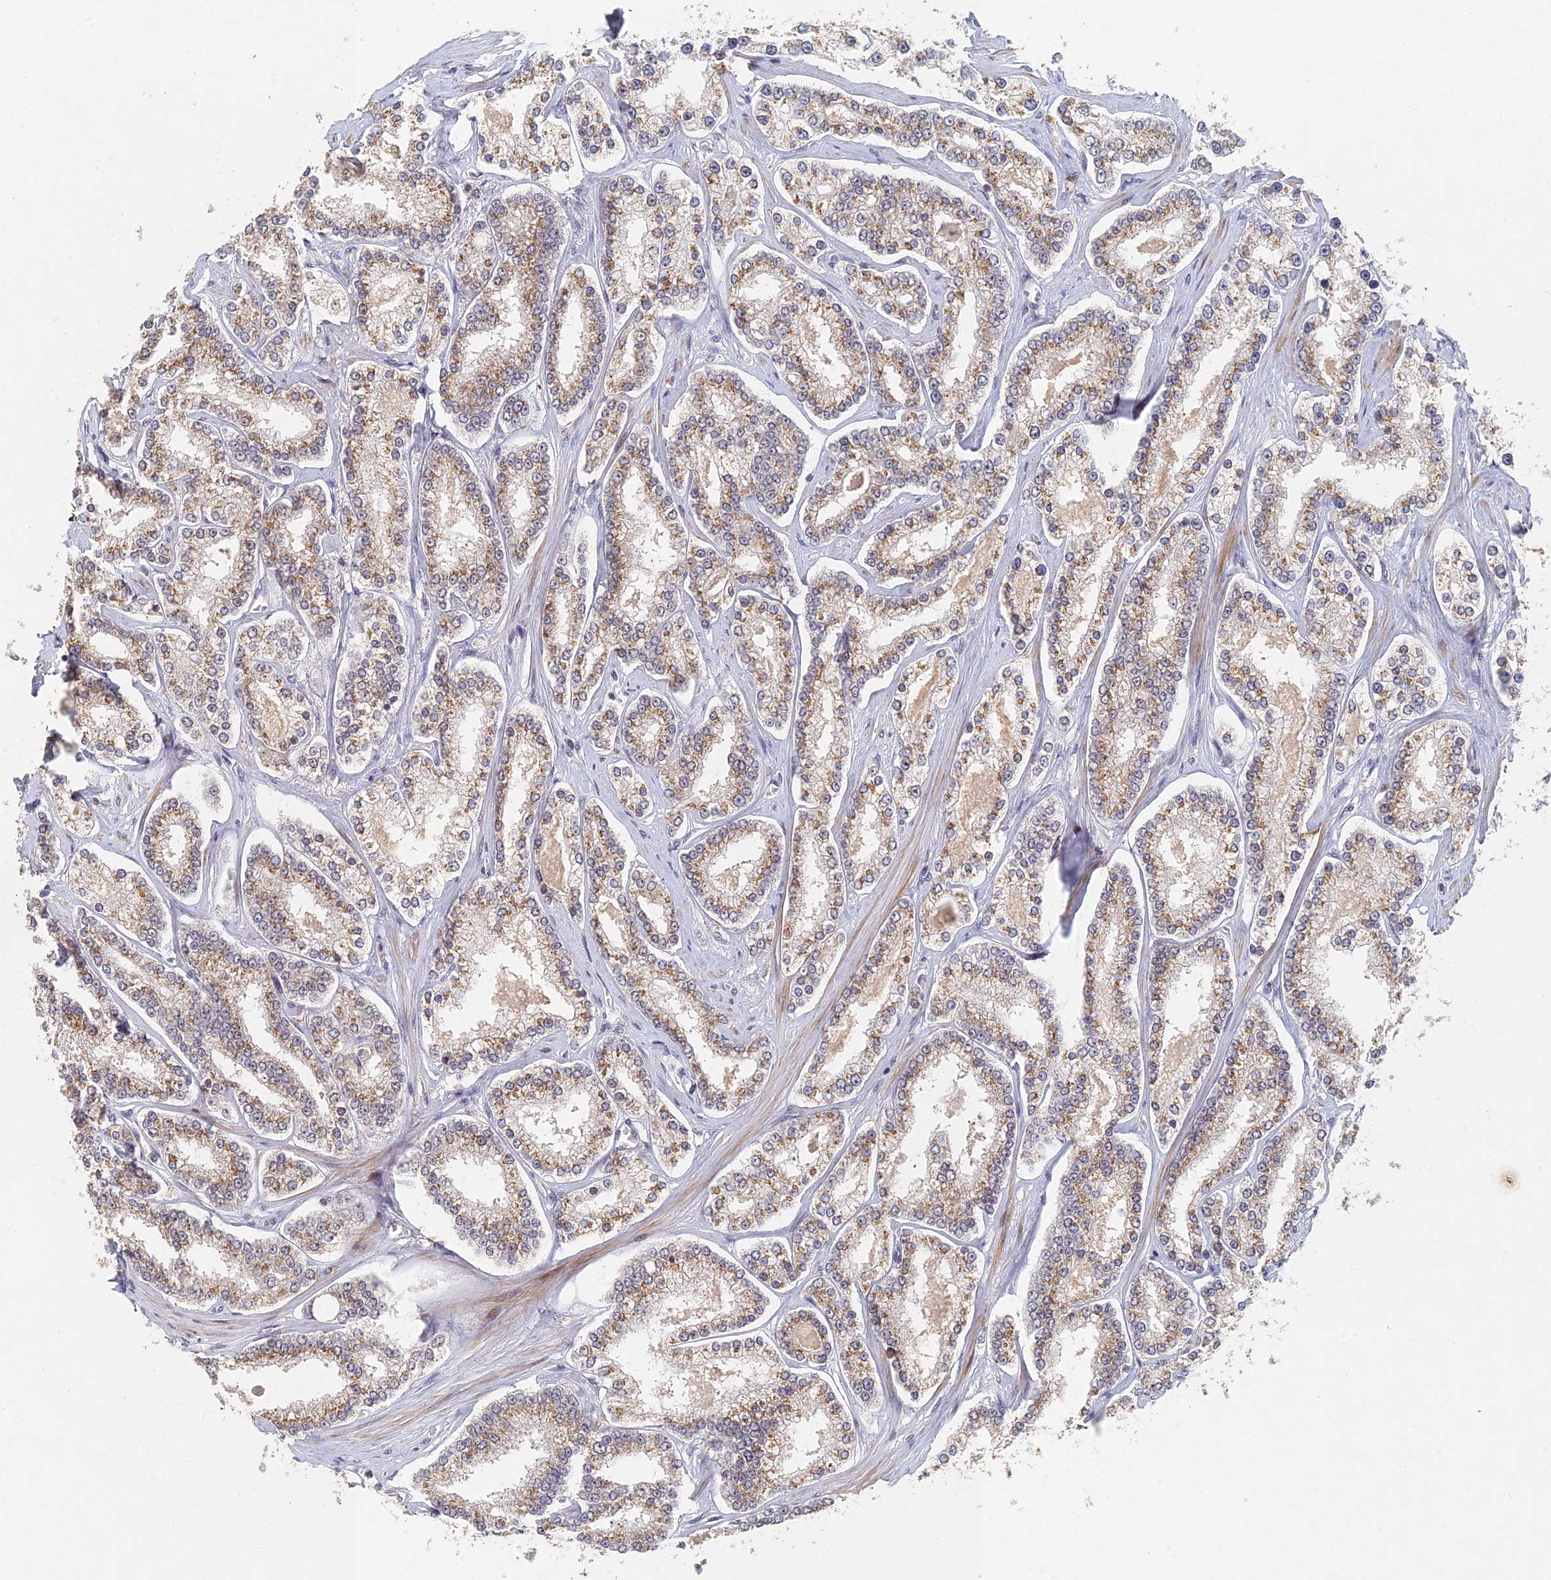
{"staining": {"intensity": "moderate", "quantity": "25%-75%", "location": "cytoplasmic/membranous"}, "tissue": "prostate cancer", "cell_type": "Tumor cells", "image_type": "cancer", "snomed": [{"axis": "morphology", "description": "Normal tissue, NOS"}, {"axis": "morphology", "description": "Adenocarcinoma, High grade"}, {"axis": "topography", "description": "Prostate"}], "caption": "This histopathology image shows IHC staining of high-grade adenocarcinoma (prostate), with medium moderate cytoplasmic/membranous expression in approximately 25%-75% of tumor cells.", "gene": "GNA15", "patient": {"sex": "male", "age": 83}}